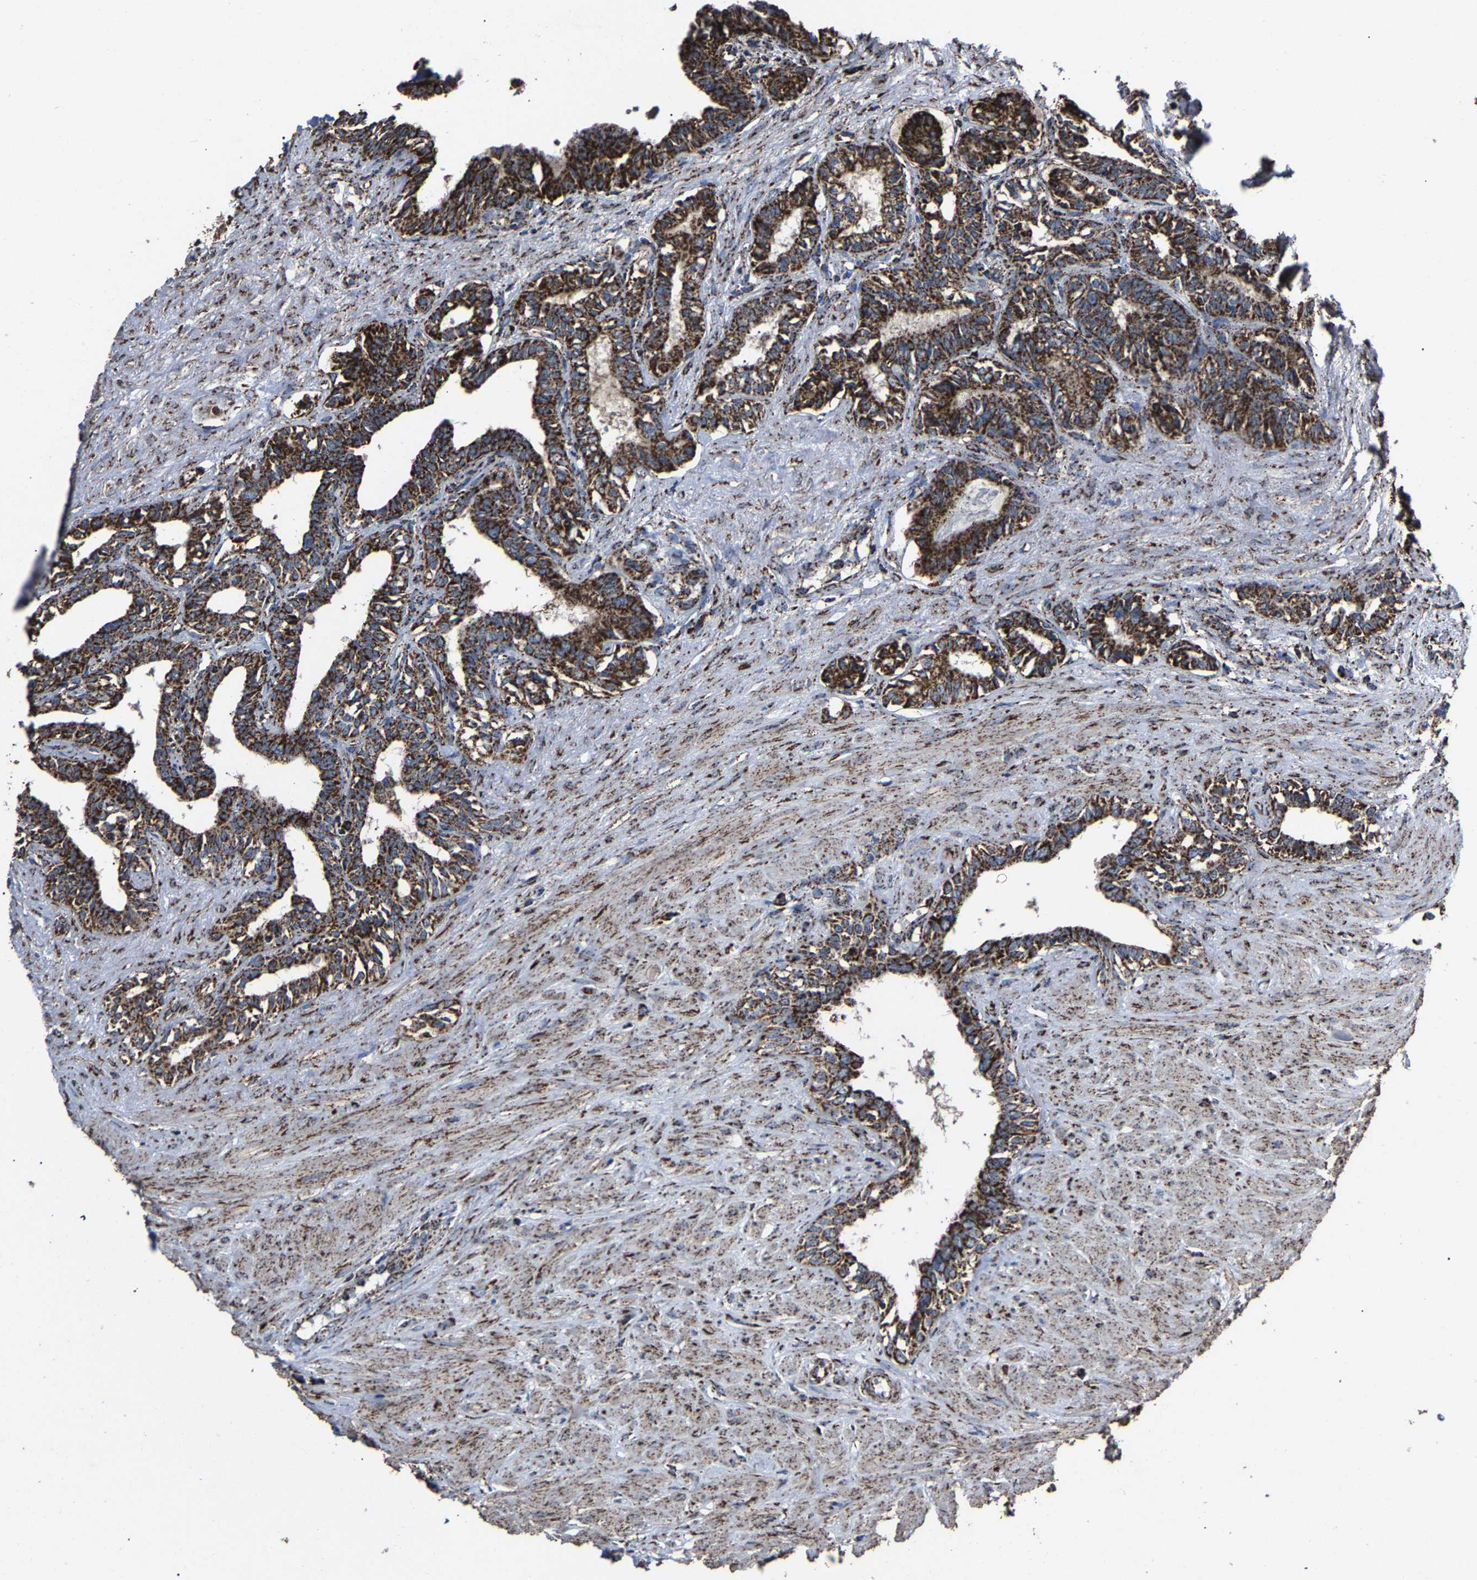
{"staining": {"intensity": "strong", "quantity": ">75%", "location": "cytoplasmic/membranous"}, "tissue": "seminal vesicle", "cell_type": "Glandular cells", "image_type": "normal", "snomed": [{"axis": "morphology", "description": "Normal tissue, NOS"}, {"axis": "morphology", "description": "Adenocarcinoma, High grade"}, {"axis": "topography", "description": "Prostate"}, {"axis": "topography", "description": "Seminal veicle"}], "caption": "Protein staining demonstrates strong cytoplasmic/membranous positivity in approximately >75% of glandular cells in normal seminal vesicle.", "gene": "NDUFV3", "patient": {"sex": "male", "age": 55}}